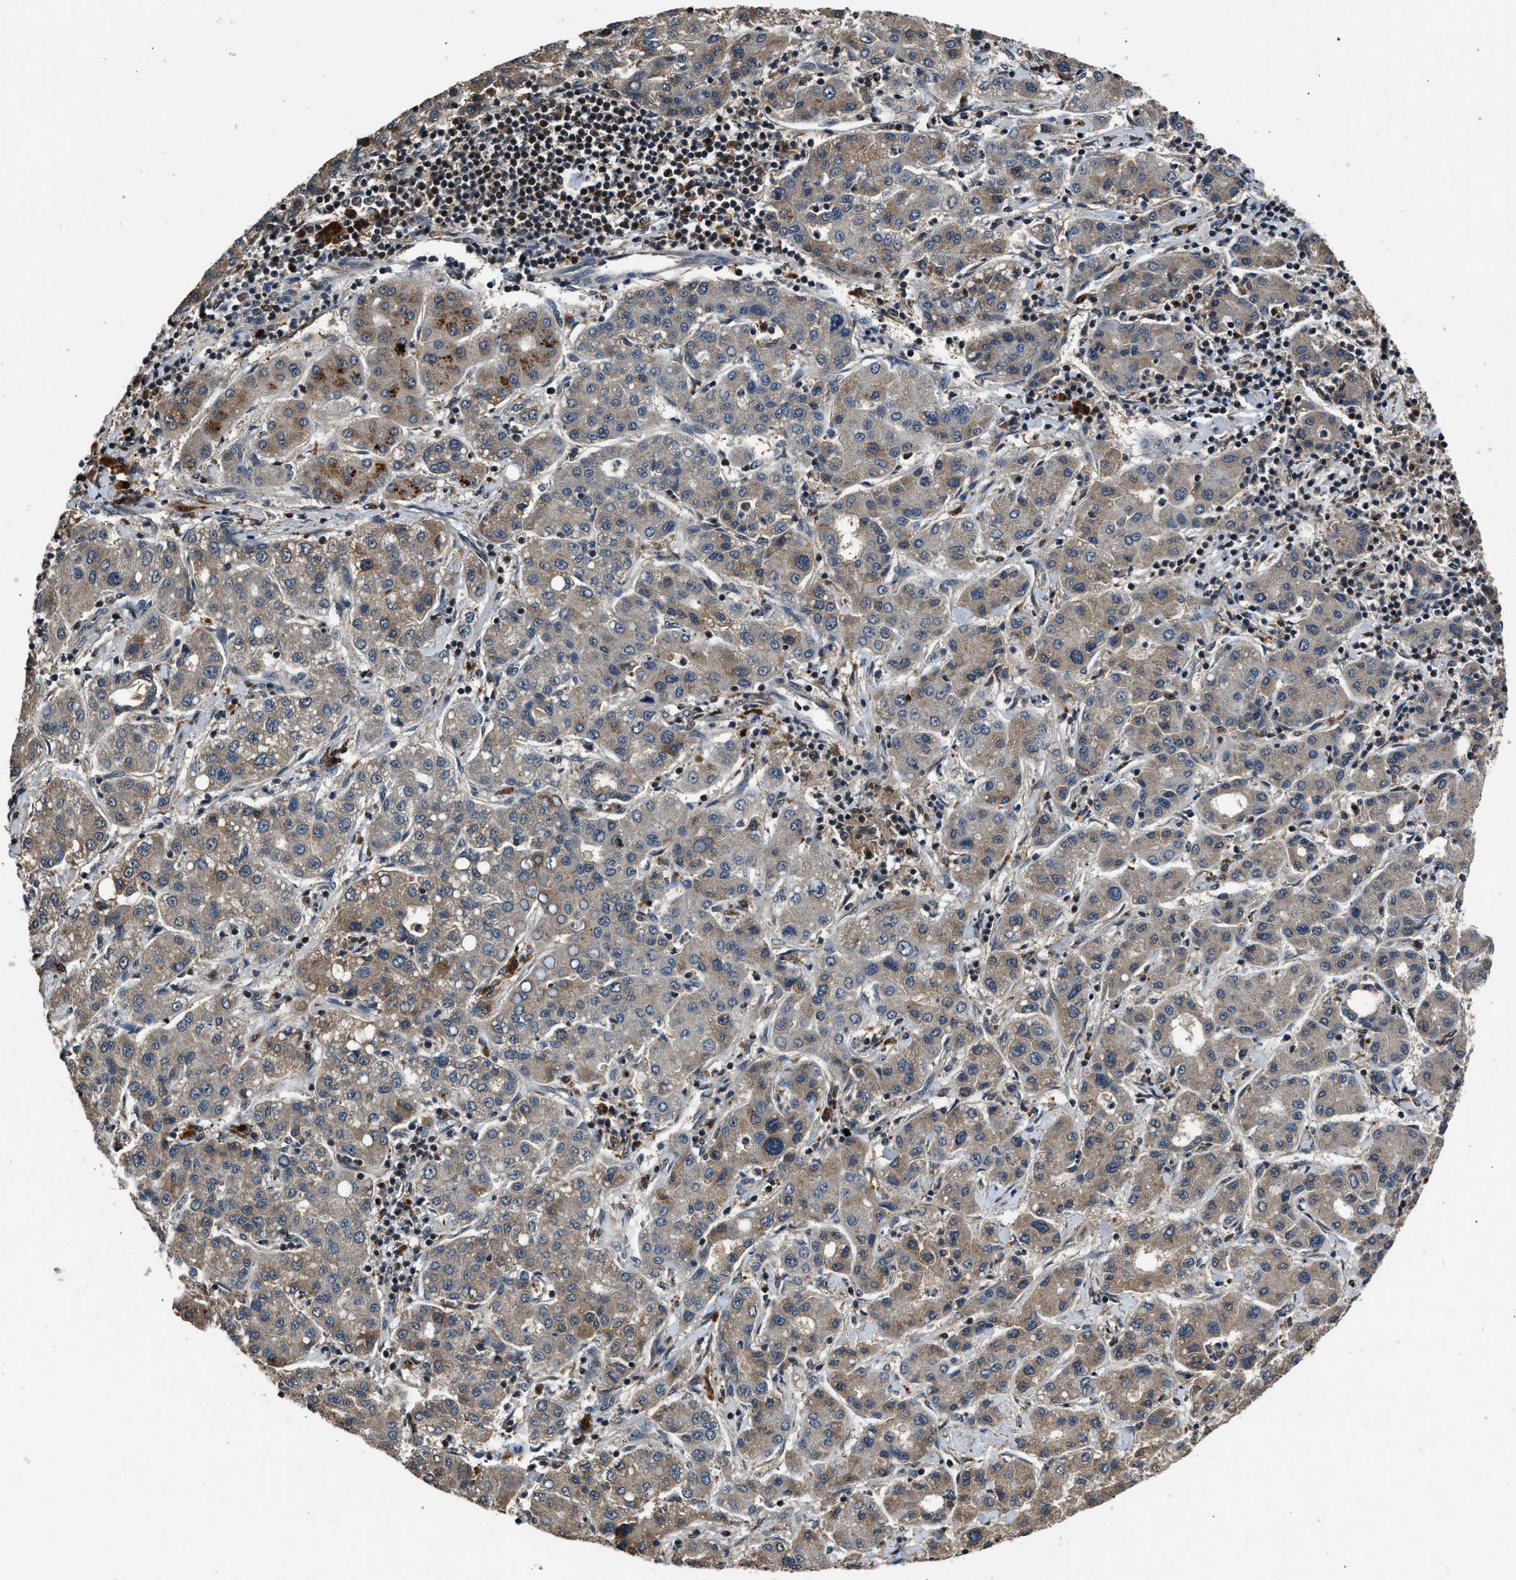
{"staining": {"intensity": "moderate", "quantity": "25%-75%", "location": "cytoplasmic/membranous"}, "tissue": "liver cancer", "cell_type": "Tumor cells", "image_type": "cancer", "snomed": [{"axis": "morphology", "description": "Carcinoma, Hepatocellular, NOS"}, {"axis": "topography", "description": "Liver"}], "caption": "This is an image of immunohistochemistry (IHC) staining of liver cancer, which shows moderate positivity in the cytoplasmic/membranous of tumor cells.", "gene": "SLC15A4", "patient": {"sex": "male", "age": 65}}